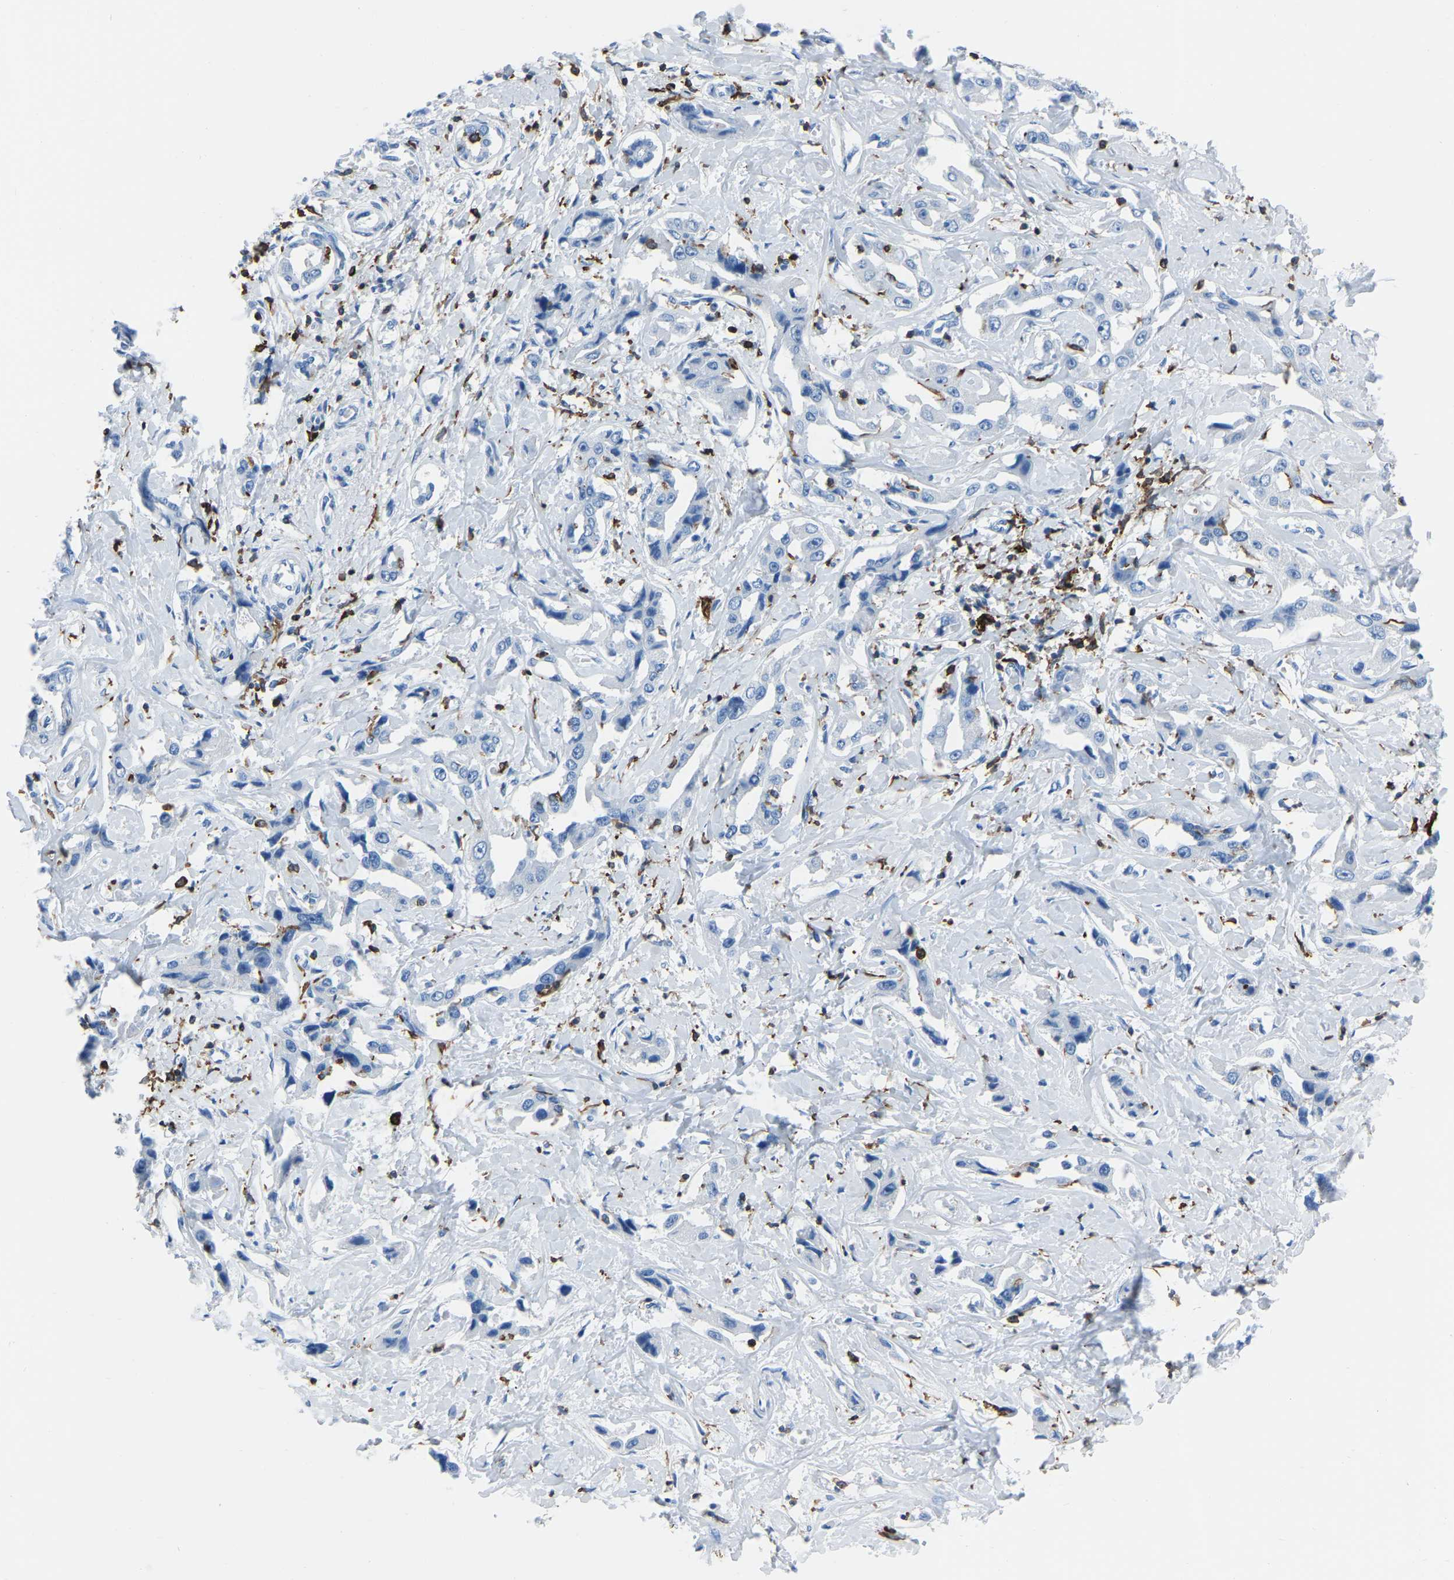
{"staining": {"intensity": "negative", "quantity": "none", "location": "none"}, "tissue": "liver cancer", "cell_type": "Tumor cells", "image_type": "cancer", "snomed": [{"axis": "morphology", "description": "Cholangiocarcinoma"}, {"axis": "topography", "description": "Liver"}], "caption": "Histopathology image shows no protein positivity in tumor cells of liver cholangiocarcinoma tissue.", "gene": "LSP1", "patient": {"sex": "male", "age": 59}}